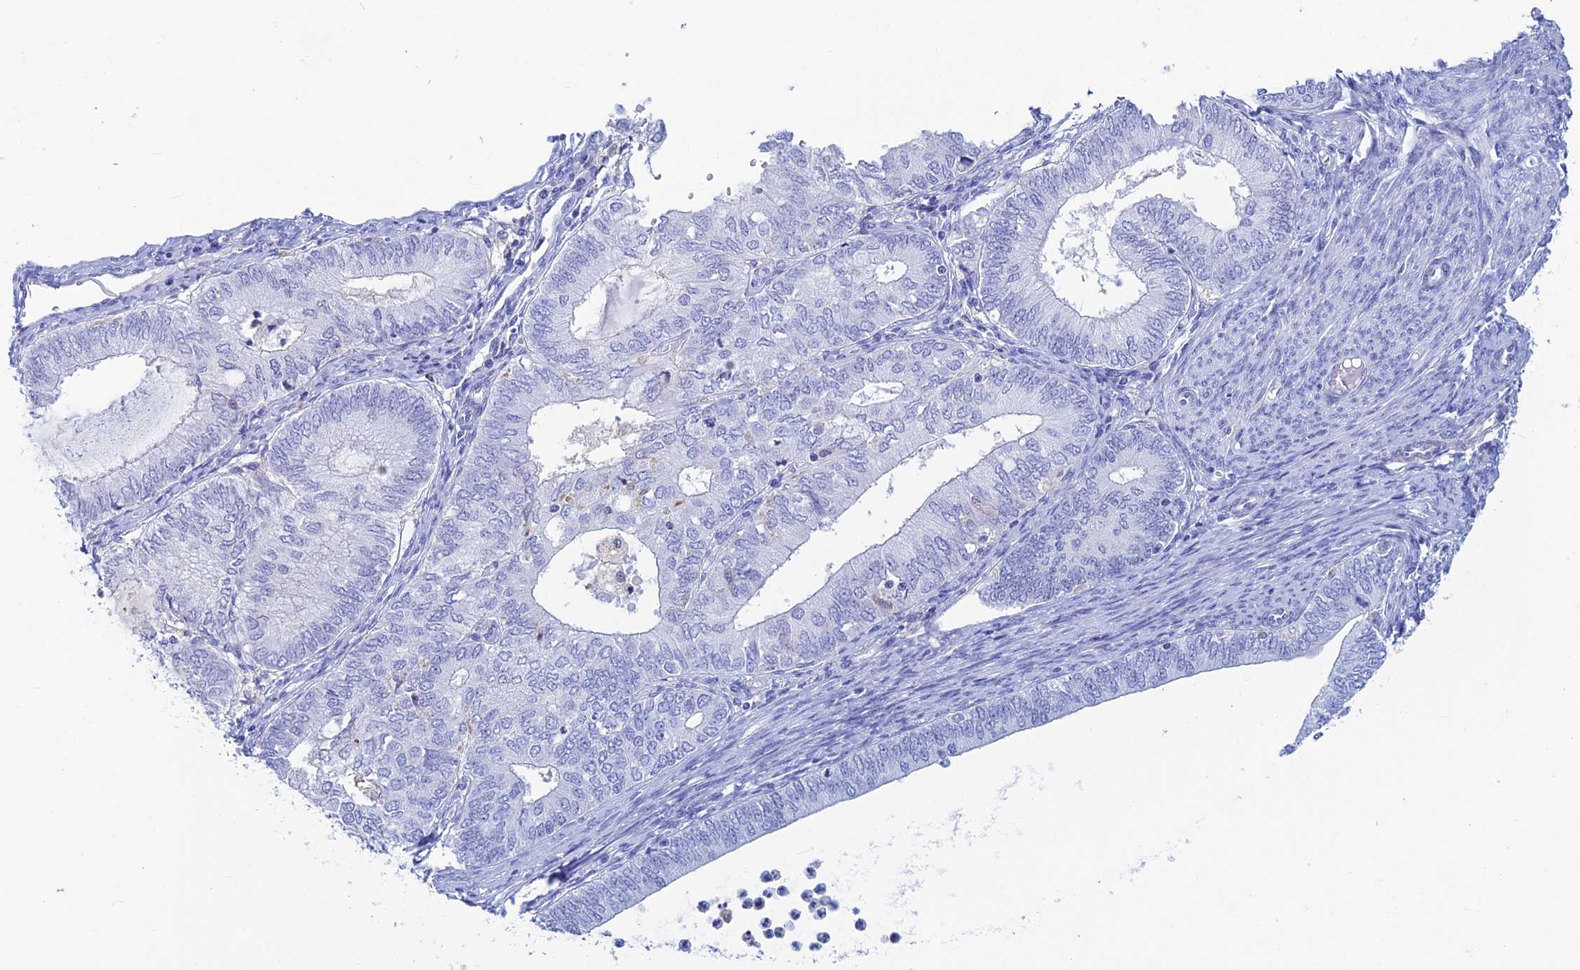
{"staining": {"intensity": "negative", "quantity": "none", "location": "none"}, "tissue": "endometrial cancer", "cell_type": "Tumor cells", "image_type": "cancer", "snomed": [{"axis": "morphology", "description": "Adenocarcinoma, NOS"}, {"axis": "topography", "description": "Endometrium"}], "caption": "High magnification brightfield microscopy of endometrial adenocarcinoma stained with DAB (3,3'-diaminobenzidine) (brown) and counterstained with hematoxylin (blue): tumor cells show no significant expression. Nuclei are stained in blue.", "gene": "KCNK17", "patient": {"sex": "female", "age": 68}}